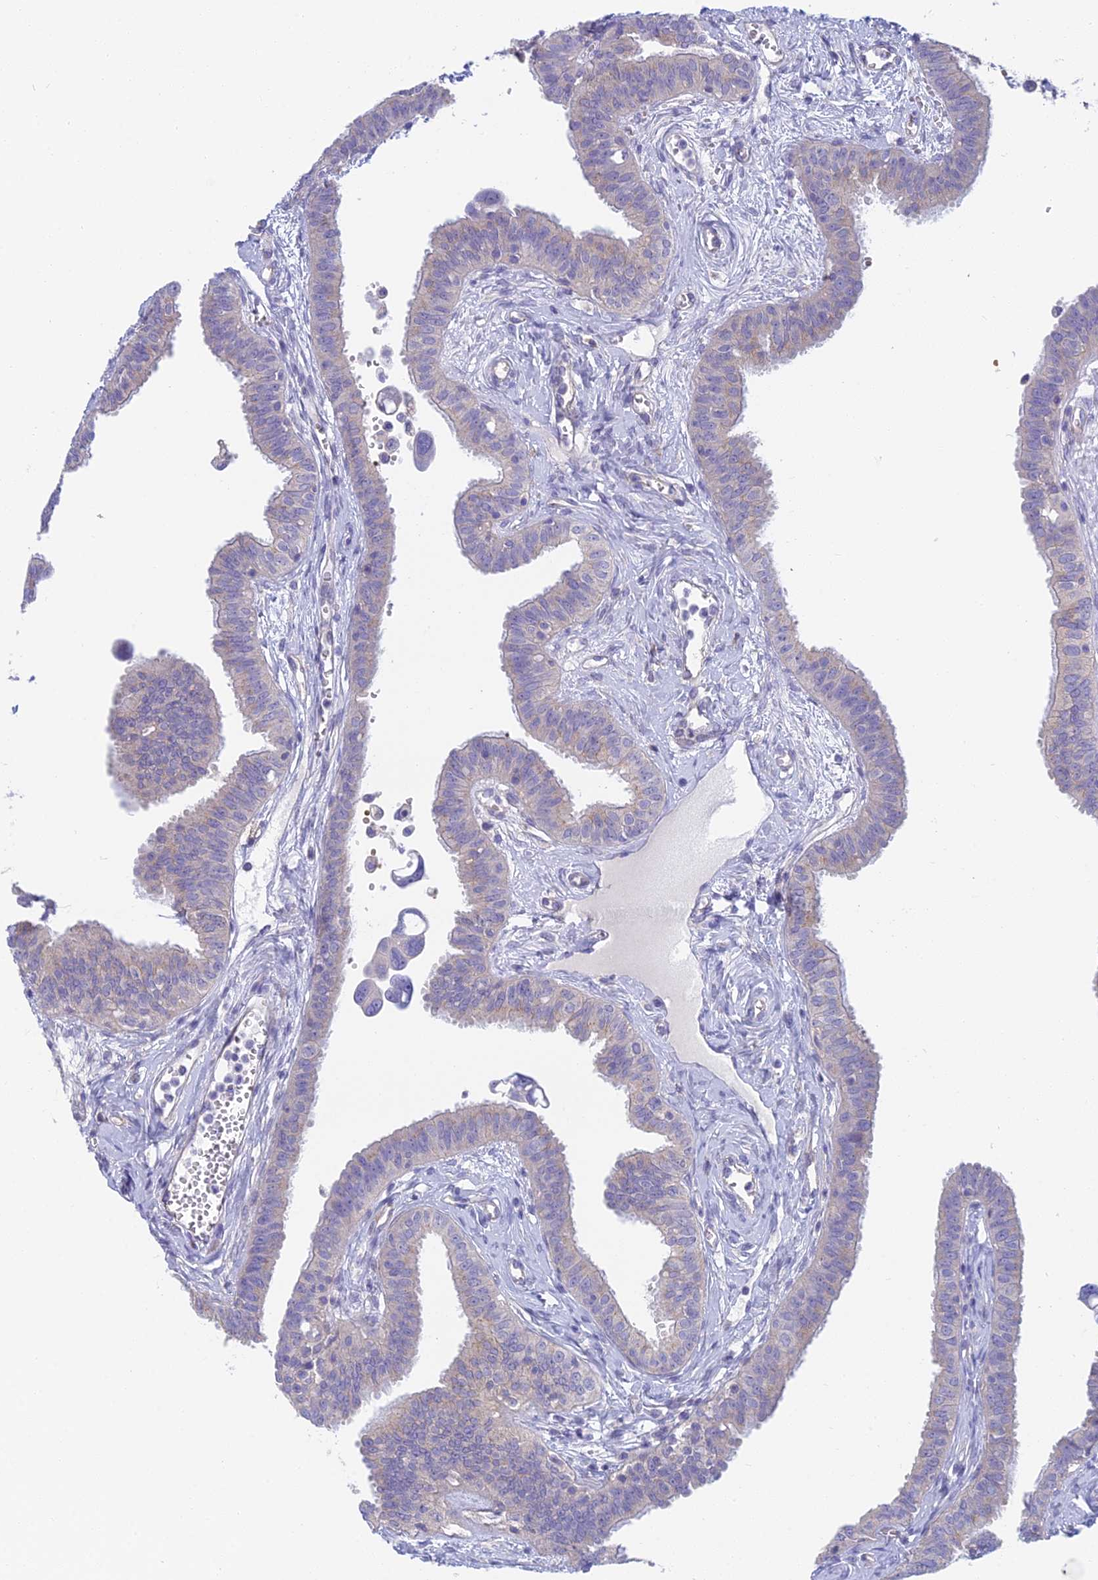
{"staining": {"intensity": "weak", "quantity": "<25%", "location": "cytoplasmic/membranous"}, "tissue": "fallopian tube", "cell_type": "Glandular cells", "image_type": "normal", "snomed": [{"axis": "morphology", "description": "Normal tissue, NOS"}, {"axis": "morphology", "description": "Carcinoma, NOS"}, {"axis": "topography", "description": "Fallopian tube"}, {"axis": "topography", "description": "Ovary"}], "caption": "Protein analysis of unremarkable fallopian tube displays no significant expression in glandular cells.", "gene": "ZNF564", "patient": {"sex": "female", "age": 59}}